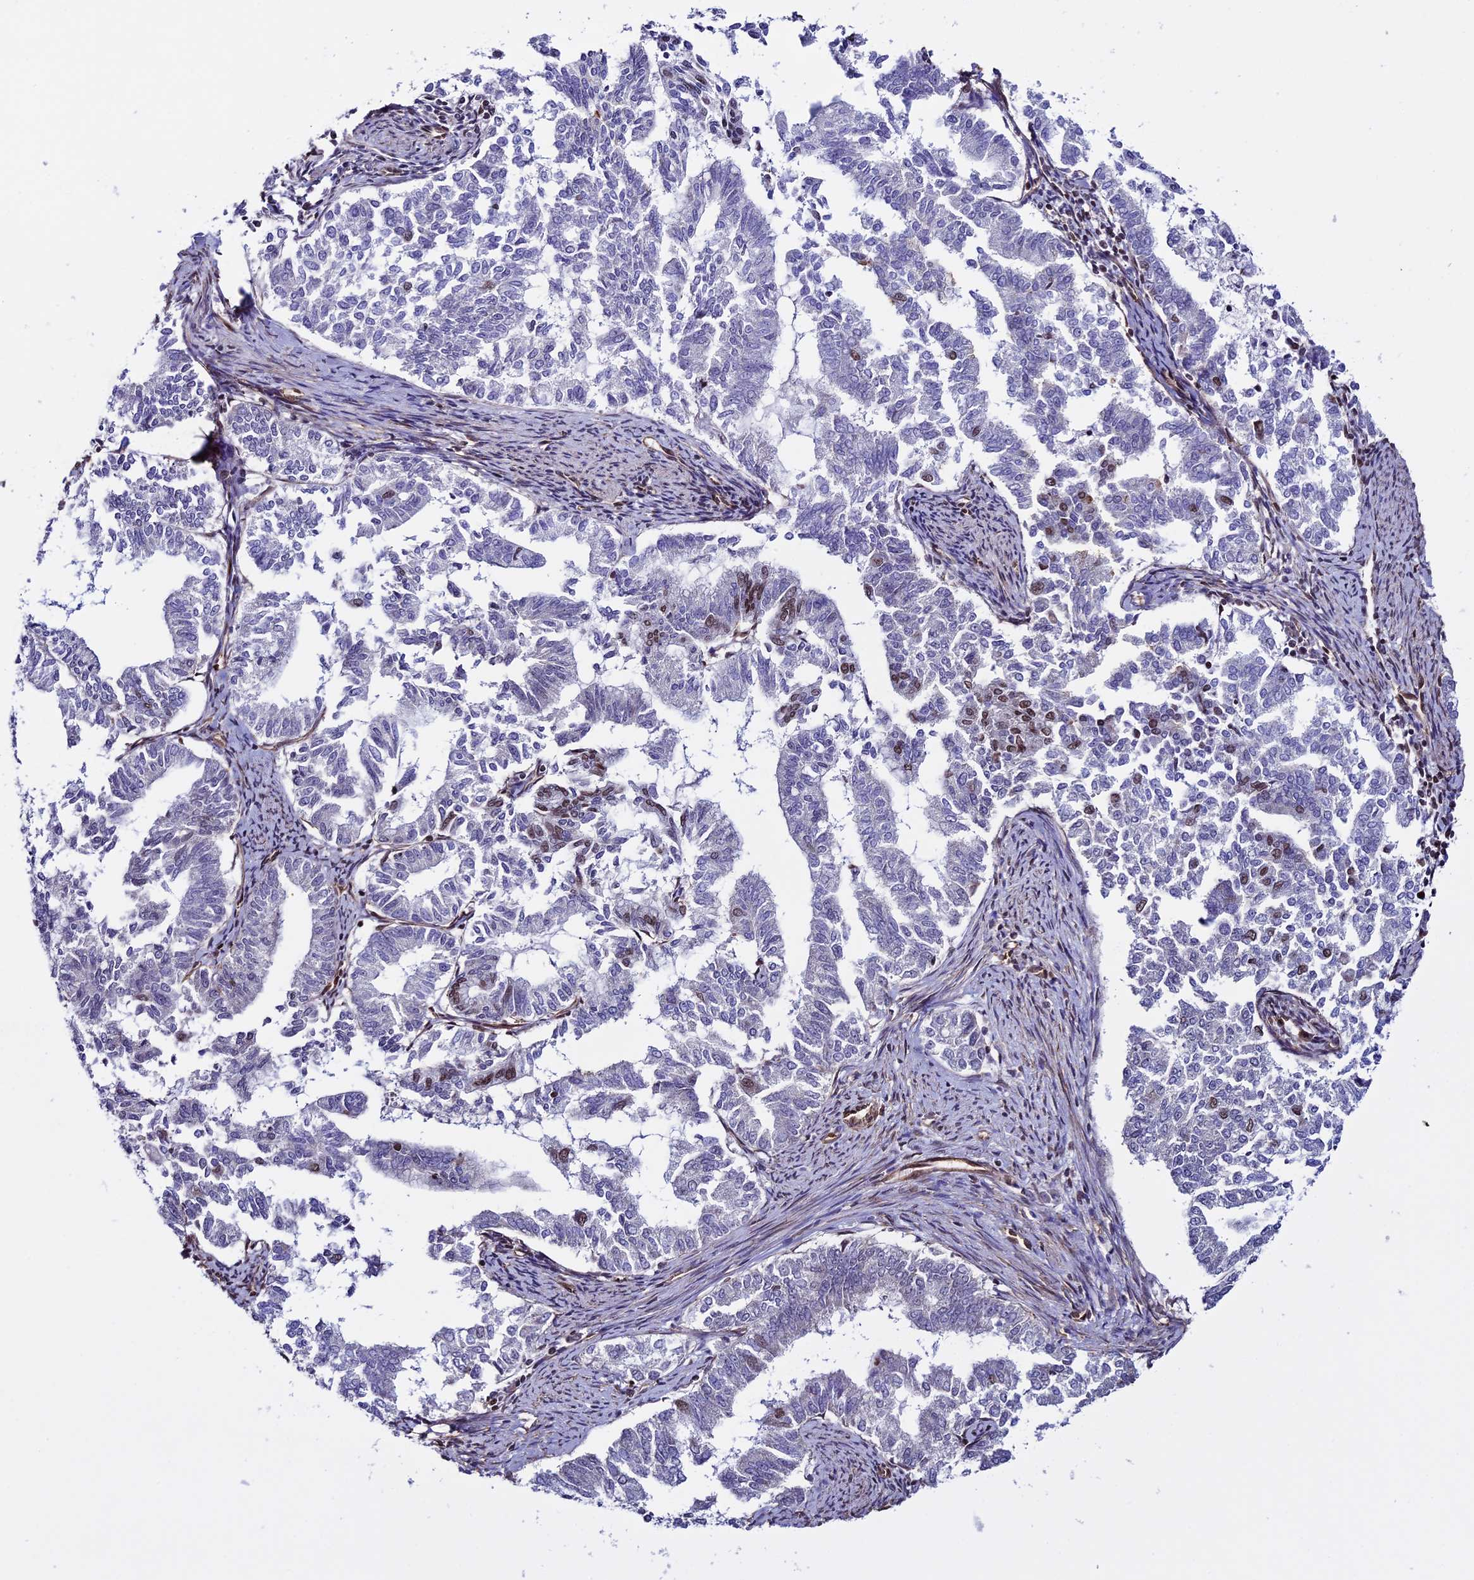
{"staining": {"intensity": "negative", "quantity": "none", "location": "none"}, "tissue": "endometrial cancer", "cell_type": "Tumor cells", "image_type": "cancer", "snomed": [{"axis": "morphology", "description": "Adenocarcinoma, NOS"}, {"axis": "topography", "description": "Endometrium"}], "caption": "High magnification brightfield microscopy of endometrial cancer stained with DAB (brown) and counterstained with hematoxylin (blue): tumor cells show no significant staining.", "gene": "MPHOSPH8", "patient": {"sex": "female", "age": 79}}